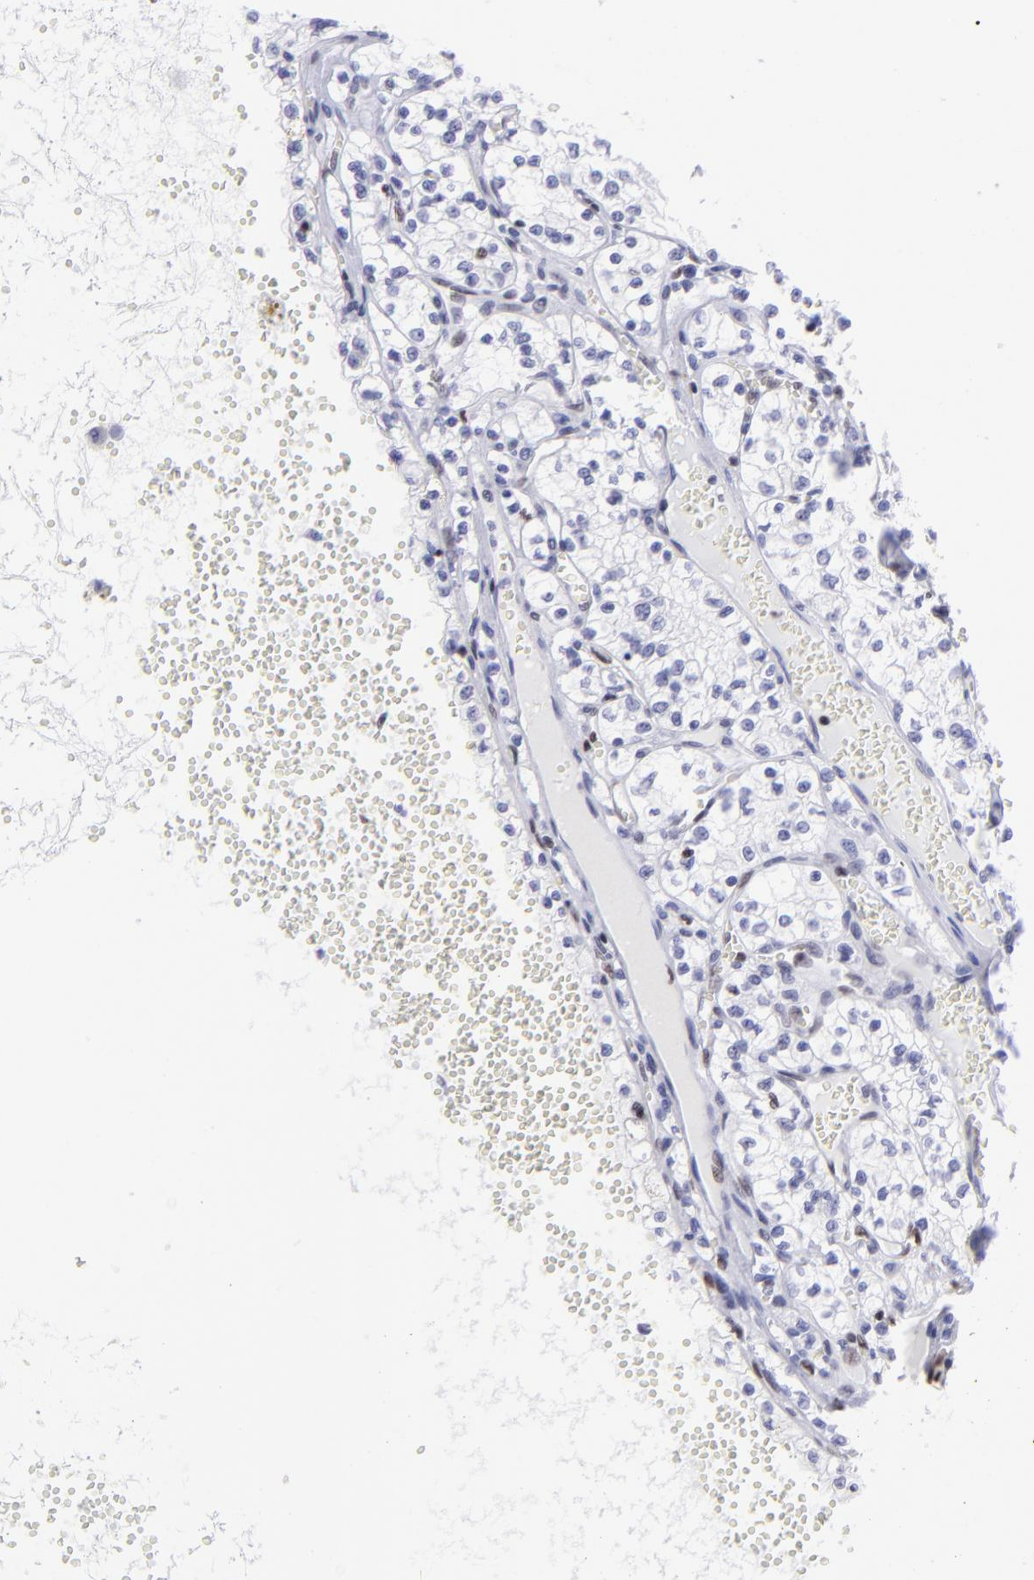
{"staining": {"intensity": "negative", "quantity": "none", "location": "none"}, "tissue": "renal cancer", "cell_type": "Tumor cells", "image_type": "cancer", "snomed": [{"axis": "morphology", "description": "Adenocarcinoma, NOS"}, {"axis": "topography", "description": "Kidney"}], "caption": "Immunohistochemistry (IHC) of human renal cancer shows no positivity in tumor cells. (DAB (3,3'-diaminobenzidine) IHC visualized using brightfield microscopy, high magnification).", "gene": "ETS1", "patient": {"sex": "male", "age": 61}}